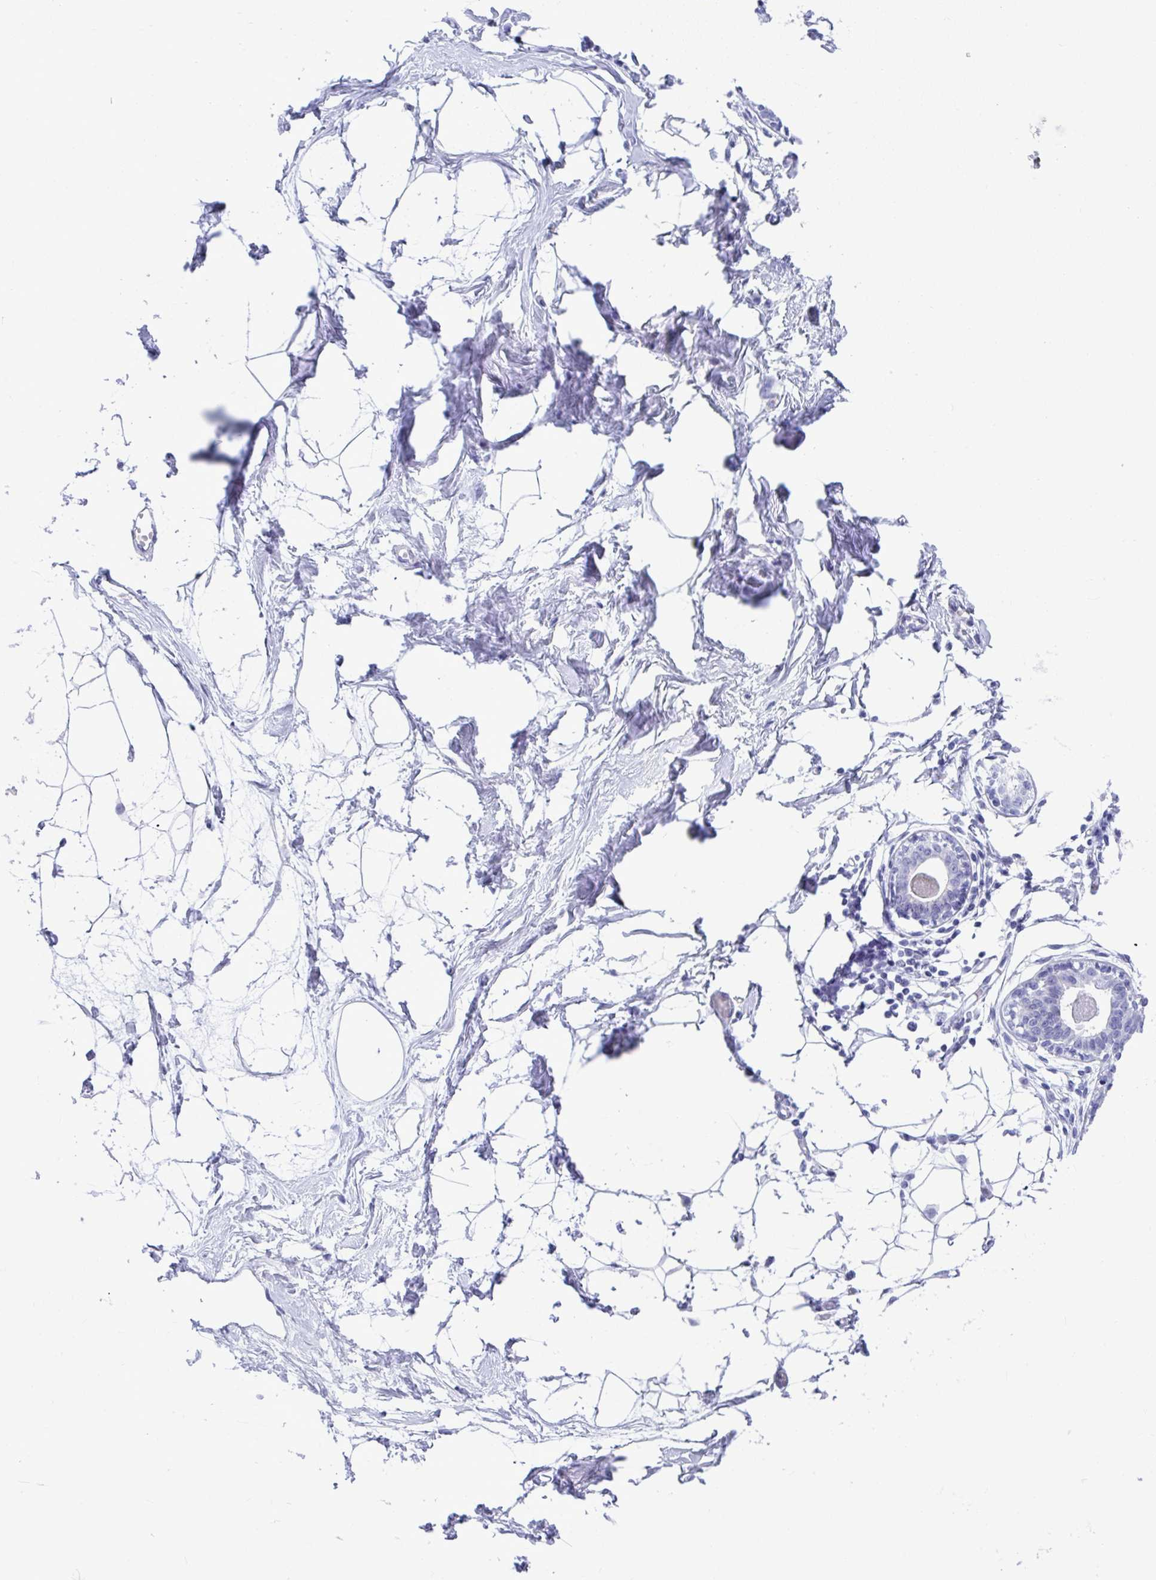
{"staining": {"intensity": "negative", "quantity": "none", "location": "none"}, "tissue": "breast", "cell_type": "Adipocytes", "image_type": "normal", "snomed": [{"axis": "morphology", "description": "Normal tissue, NOS"}, {"axis": "topography", "description": "Breast"}], "caption": "Breast was stained to show a protein in brown. There is no significant staining in adipocytes. (DAB (3,3'-diaminobenzidine) immunohistochemistry (IHC), high magnification).", "gene": "ISL1", "patient": {"sex": "female", "age": 45}}